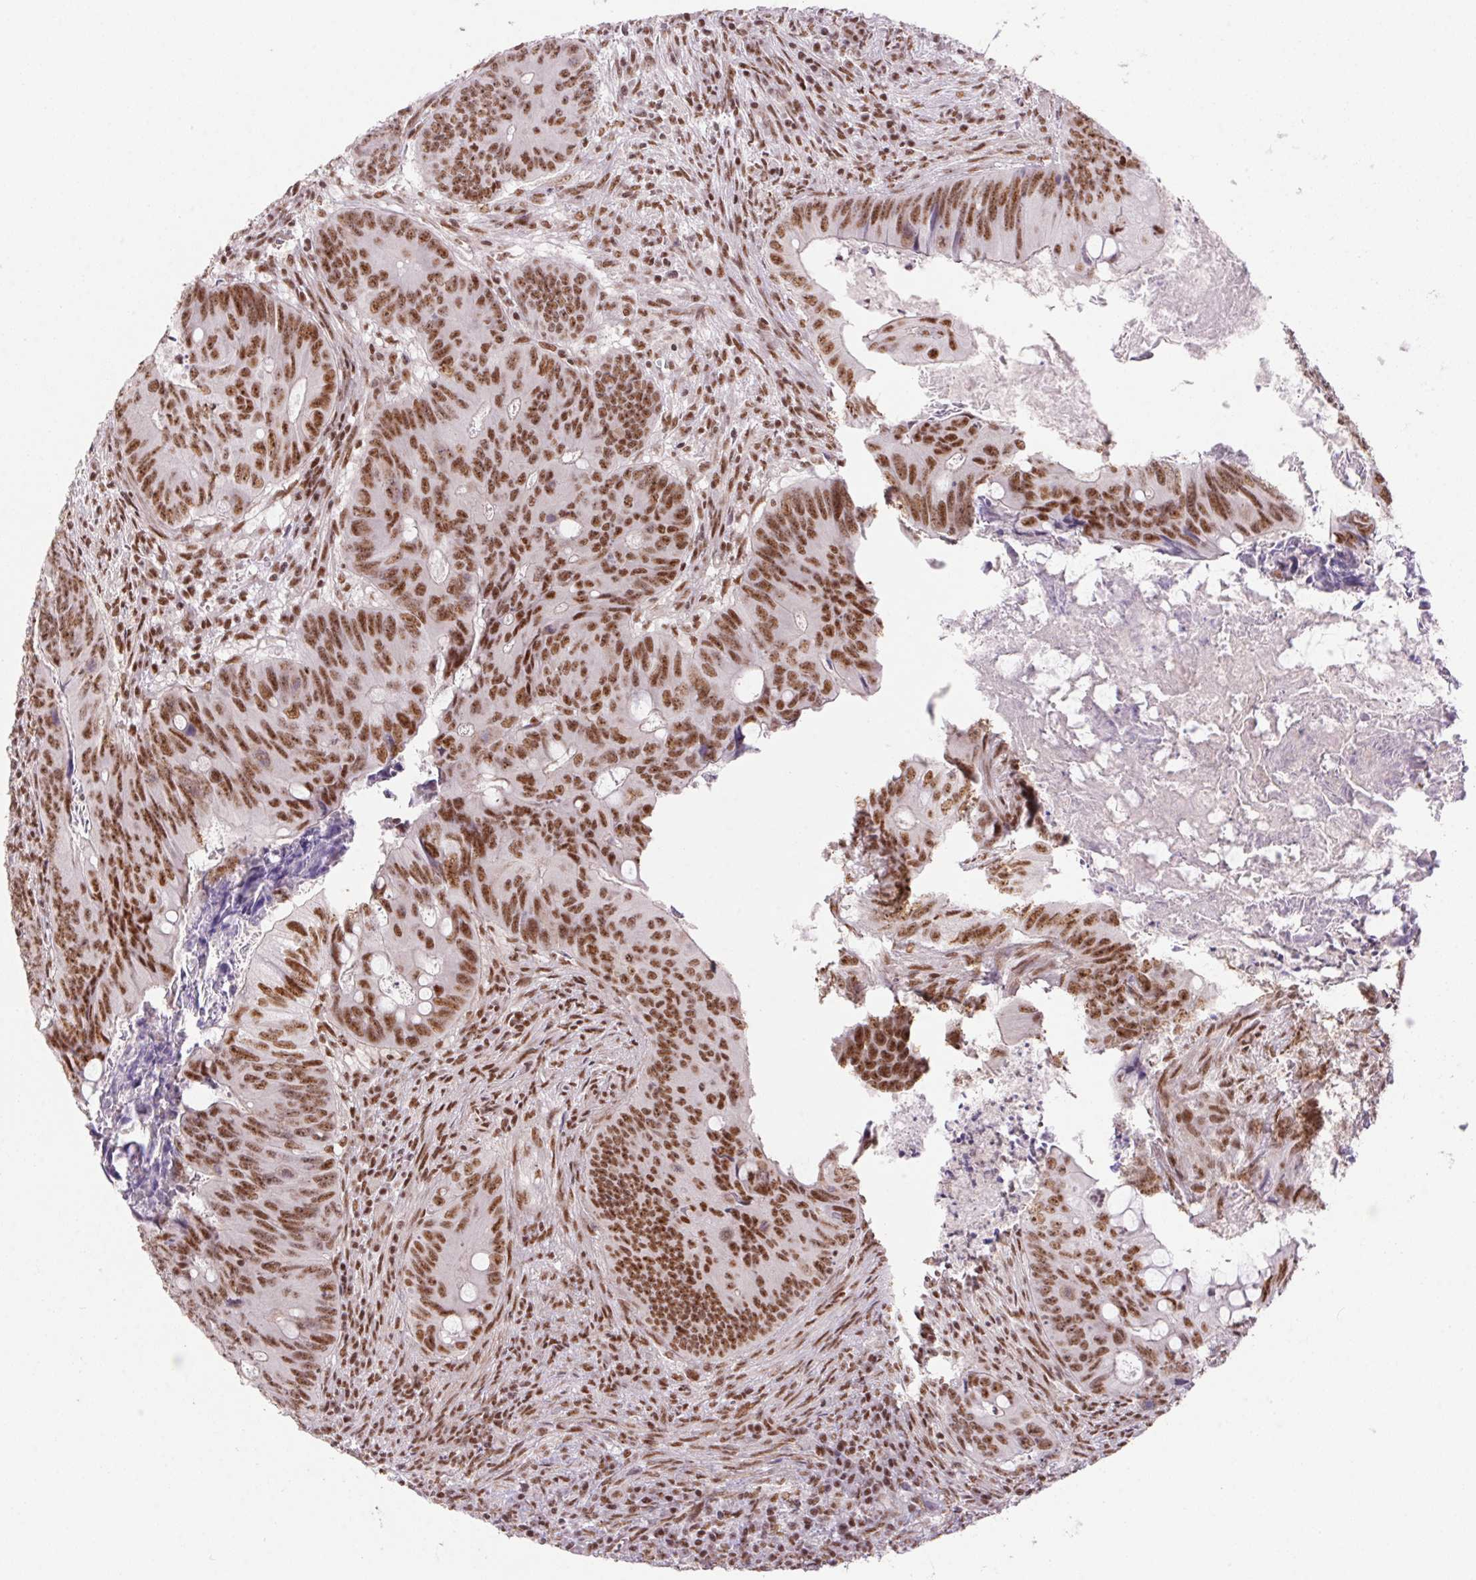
{"staining": {"intensity": "moderate", "quantity": ">75%", "location": "nuclear"}, "tissue": "colorectal cancer", "cell_type": "Tumor cells", "image_type": "cancer", "snomed": [{"axis": "morphology", "description": "Adenocarcinoma, NOS"}, {"axis": "topography", "description": "Colon"}], "caption": "Immunohistochemical staining of adenocarcinoma (colorectal) shows moderate nuclear protein expression in about >75% of tumor cells.", "gene": "DDX17", "patient": {"sex": "female", "age": 74}}